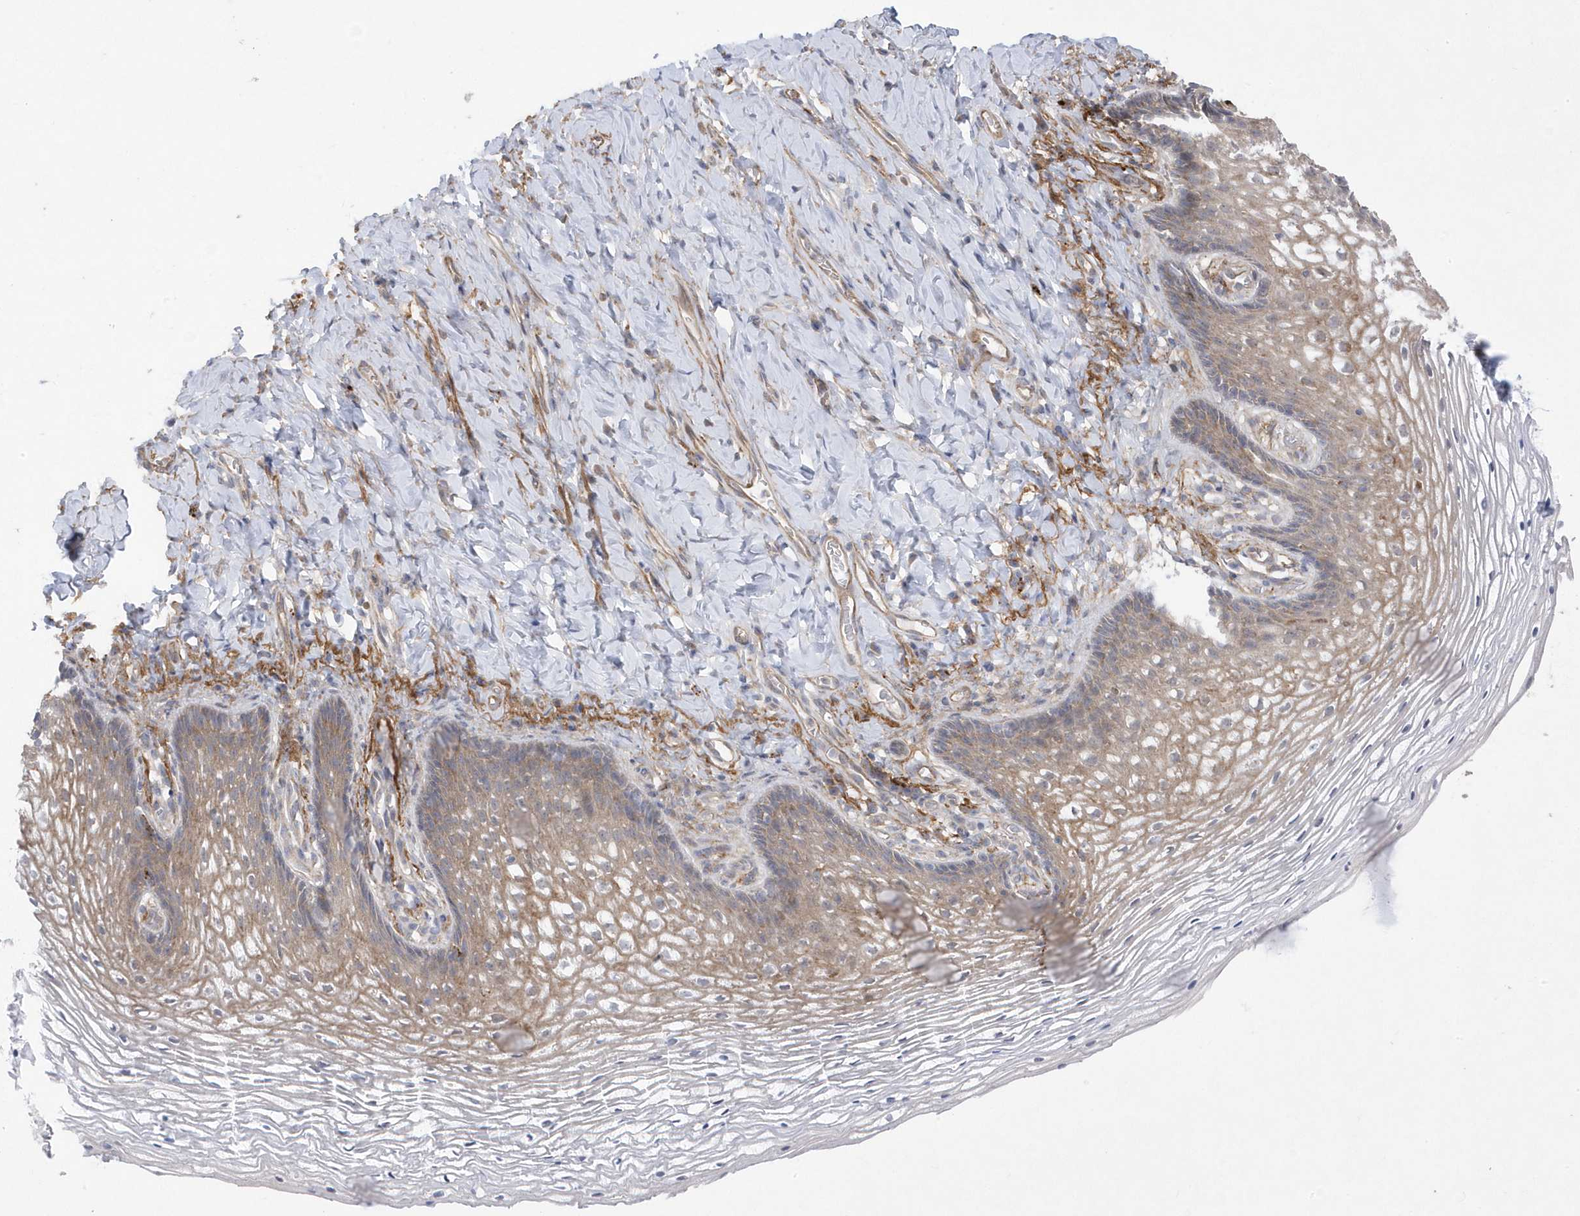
{"staining": {"intensity": "weak", "quantity": "25%-75%", "location": "cytoplasmic/membranous"}, "tissue": "vagina", "cell_type": "Squamous epithelial cells", "image_type": "normal", "snomed": [{"axis": "morphology", "description": "Normal tissue, NOS"}, {"axis": "topography", "description": "Vagina"}], "caption": "Weak cytoplasmic/membranous protein expression is seen in about 25%-75% of squamous epithelial cells in vagina. (Brightfield microscopy of DAB IHC at high magnification).", "gene": "ANAPC1", "patient": {"sex": "female", "age": 60}}